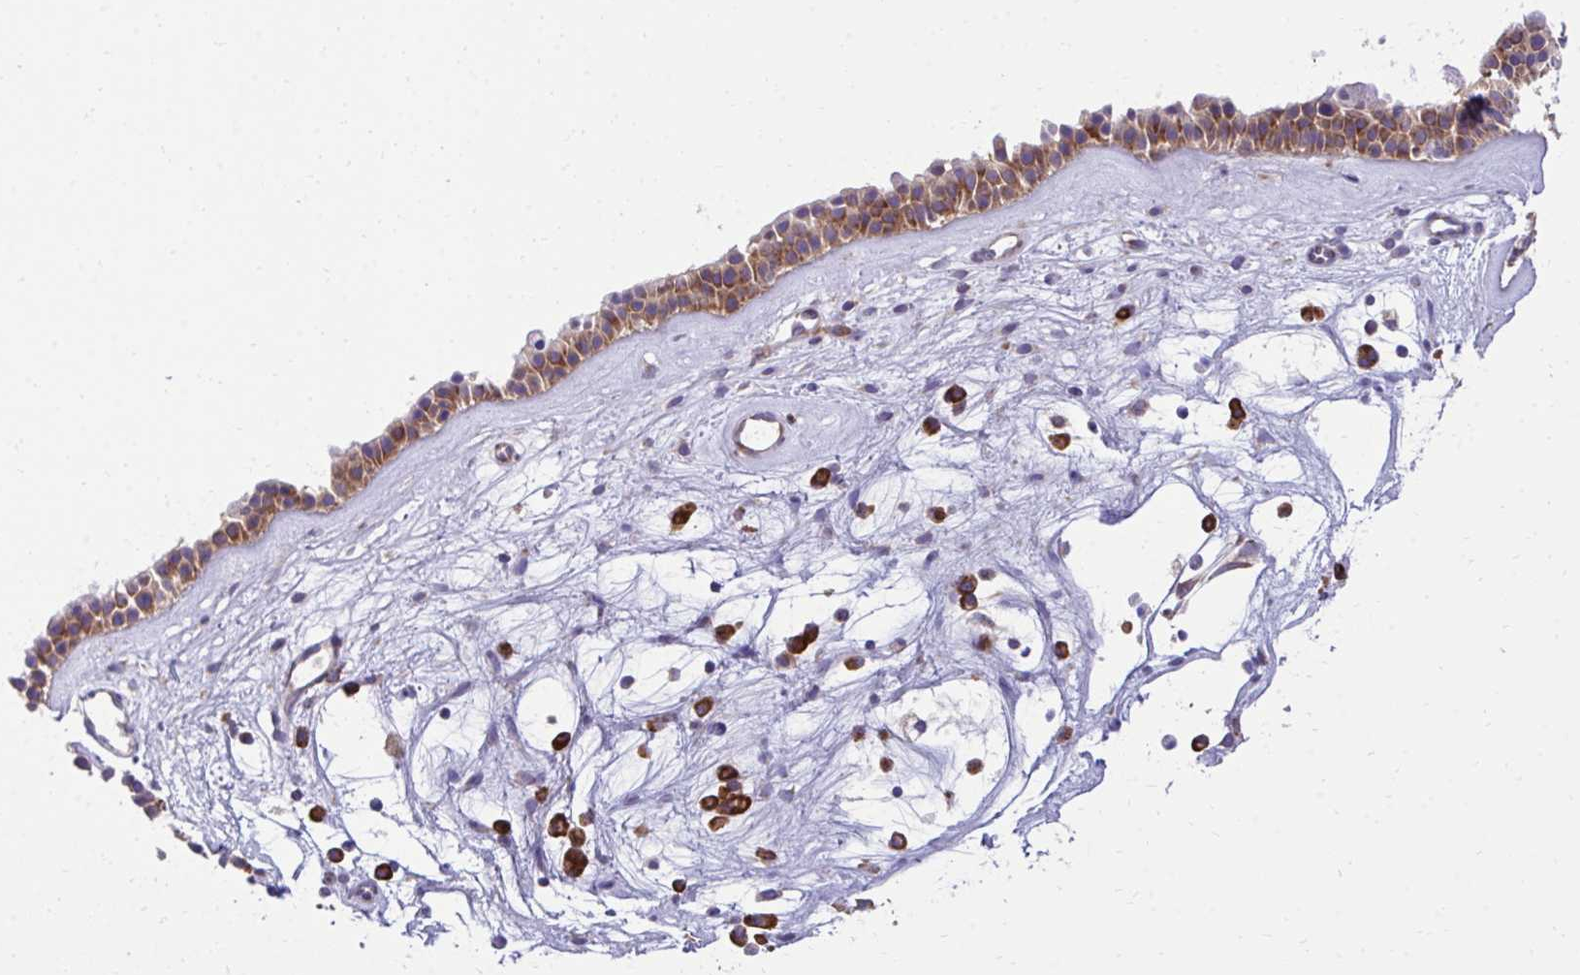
{"staining": {"intensity": "moderate", "quantity": ">75%", "location": "cytoplasmic/membranous"}, "tissue": "nasopharynx", "cell_type": "Respiratory epithelial cells", "image_type": "normal", "snomed": [{"axis": "morphology", "description": "Normal tissue, NOS"}, {"axis": "topography", "description": "Nasopharynx"}], "caption": "Nasopharynx stained with immunohistochemistry reveals moderate cytoplasmic/membranous positivity in approximately >75% of respiratory epithelial cells.", "gene": "RPS15", "patient": {"sex": "male", "age": 56}}